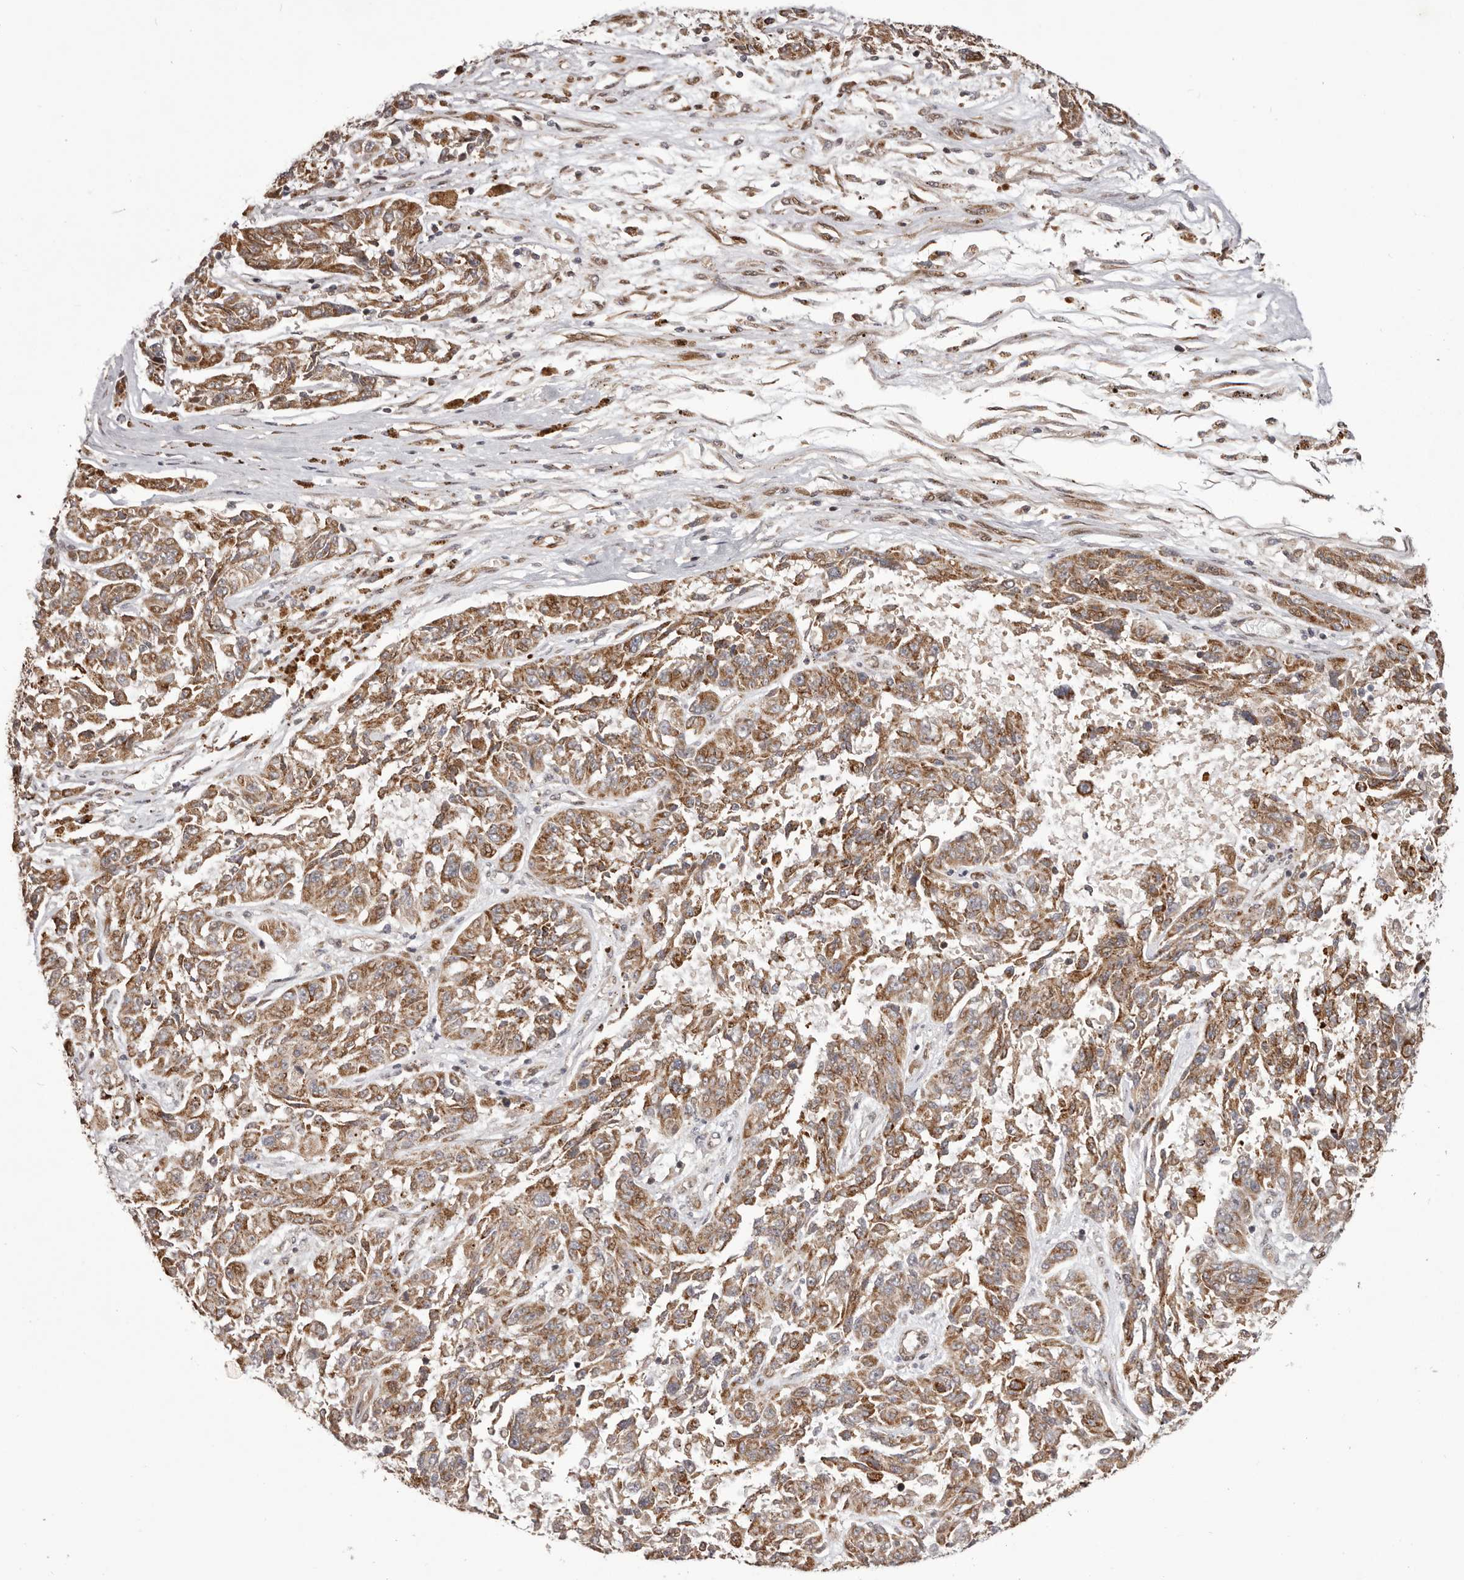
{"staining": {"intensity": "moderate", "quantity": ">75%", "location": "cytoplasmic/membranous"}, "tissue": "melanoma", "cell_type": "Tumor cells", "image_type": "cancer", "snomed": [{"axis": "morphology", "description": "Malignant melanoma, NOS"}, {"axis": "topography", "description": "Skin"}], "caption": "A high-resolution micrograph shows immunohistochemistry (IHC) staining of malignant melanoma, which shows moderate cytoplasmic/membranous positivity in about >75% of tumor cells.", "gene": "GFOD1", "patient": {"sex": "male", "age": 53}}